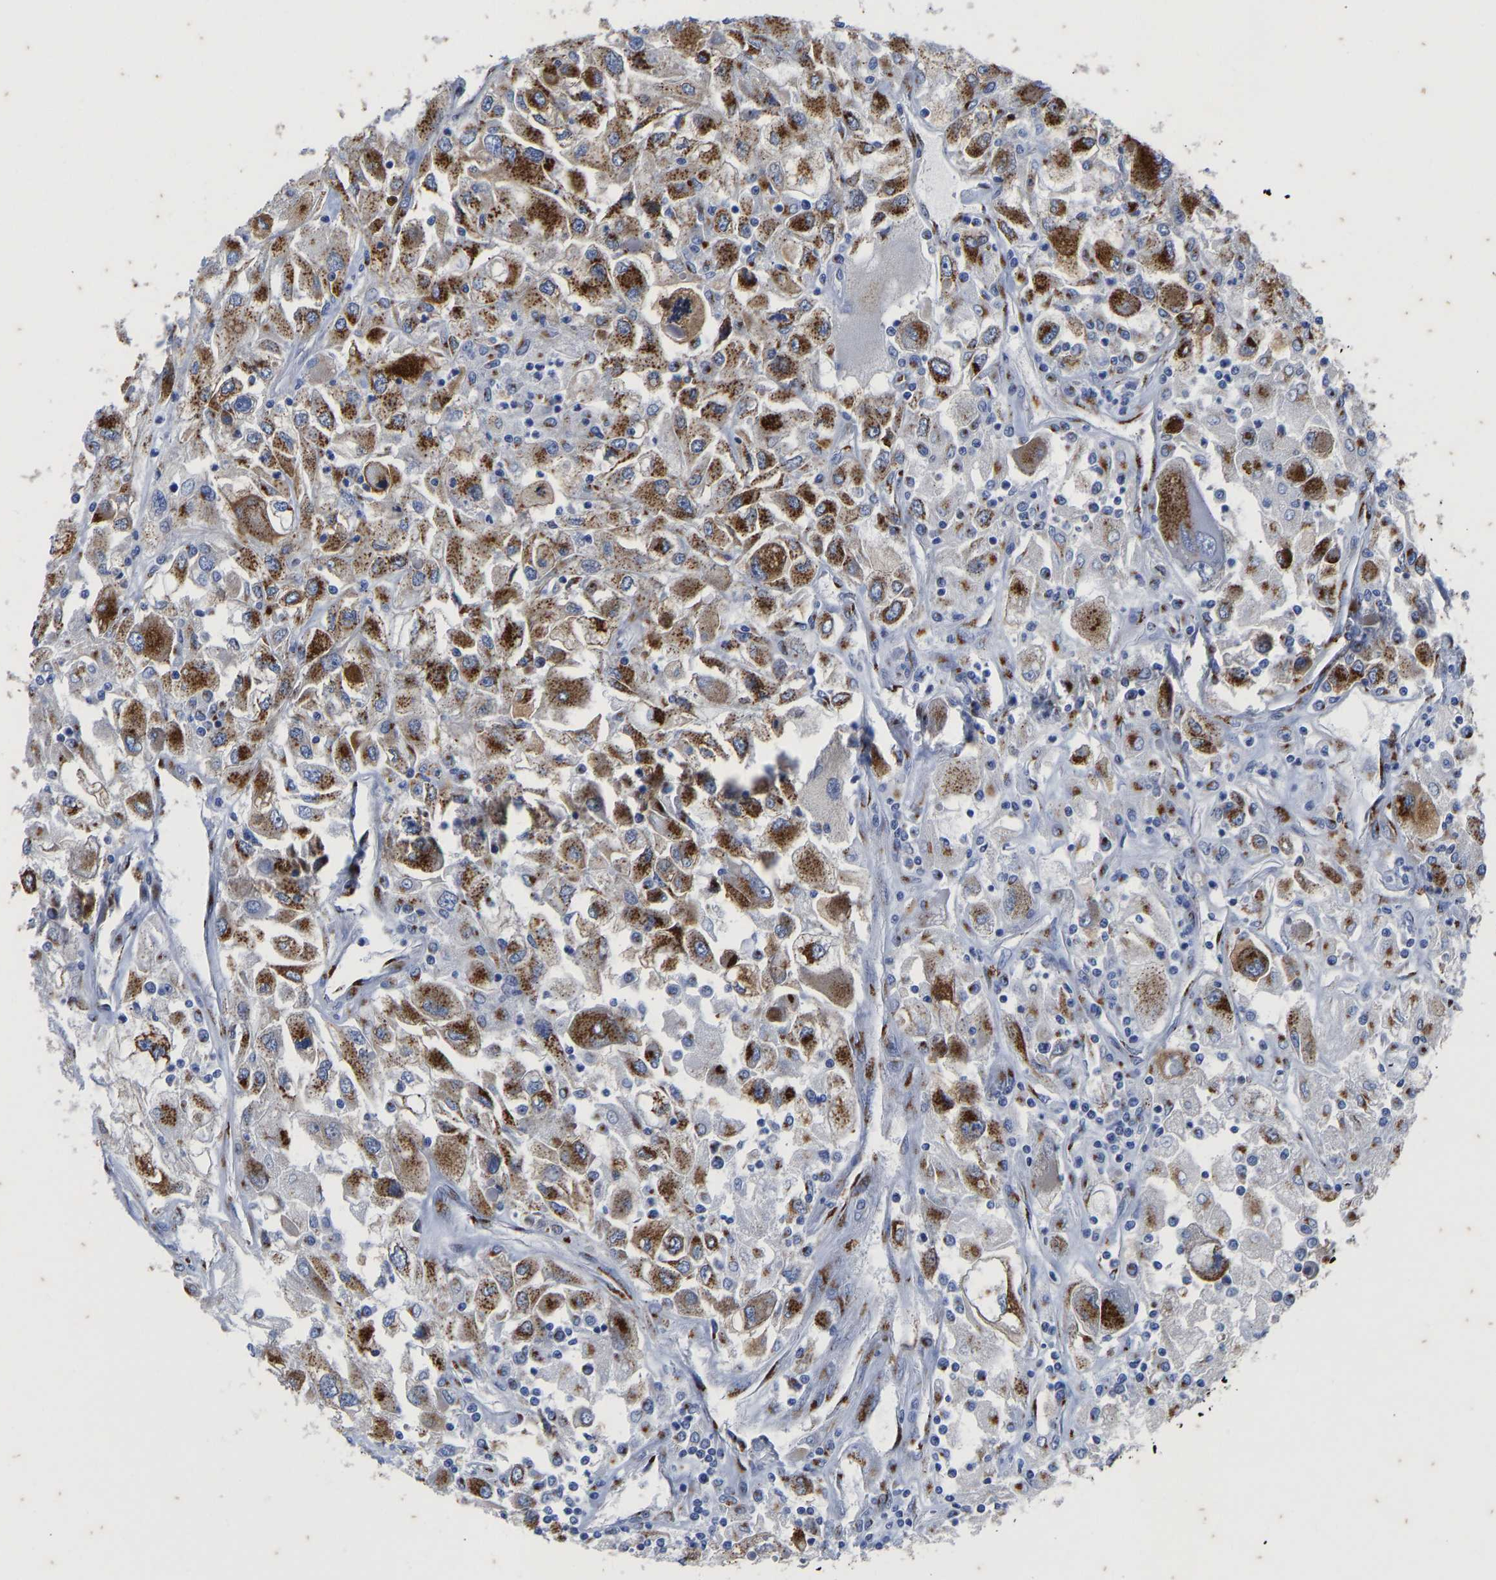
{"staining": {"intensity": "strong", "quantity": ">75%", "location": "cytoplasmic/membranous"}, "tissue": "renal cancer", "cell_type": "Tumor cells", "image_type": "cancer", "snomed": [{"axis": "morphology", "description": "Adenocarcinoma, NOS"}, {"axis": "topography", "description": "Kidney"}], "caption": "Renal cancer was stained to show a protein in brown. There is high levels of strong cytoplasmic/membranous staining in about >75% of tumor cells.", "gene": "TMEM87A", "patient": {"sex": "female", "age": 52}}